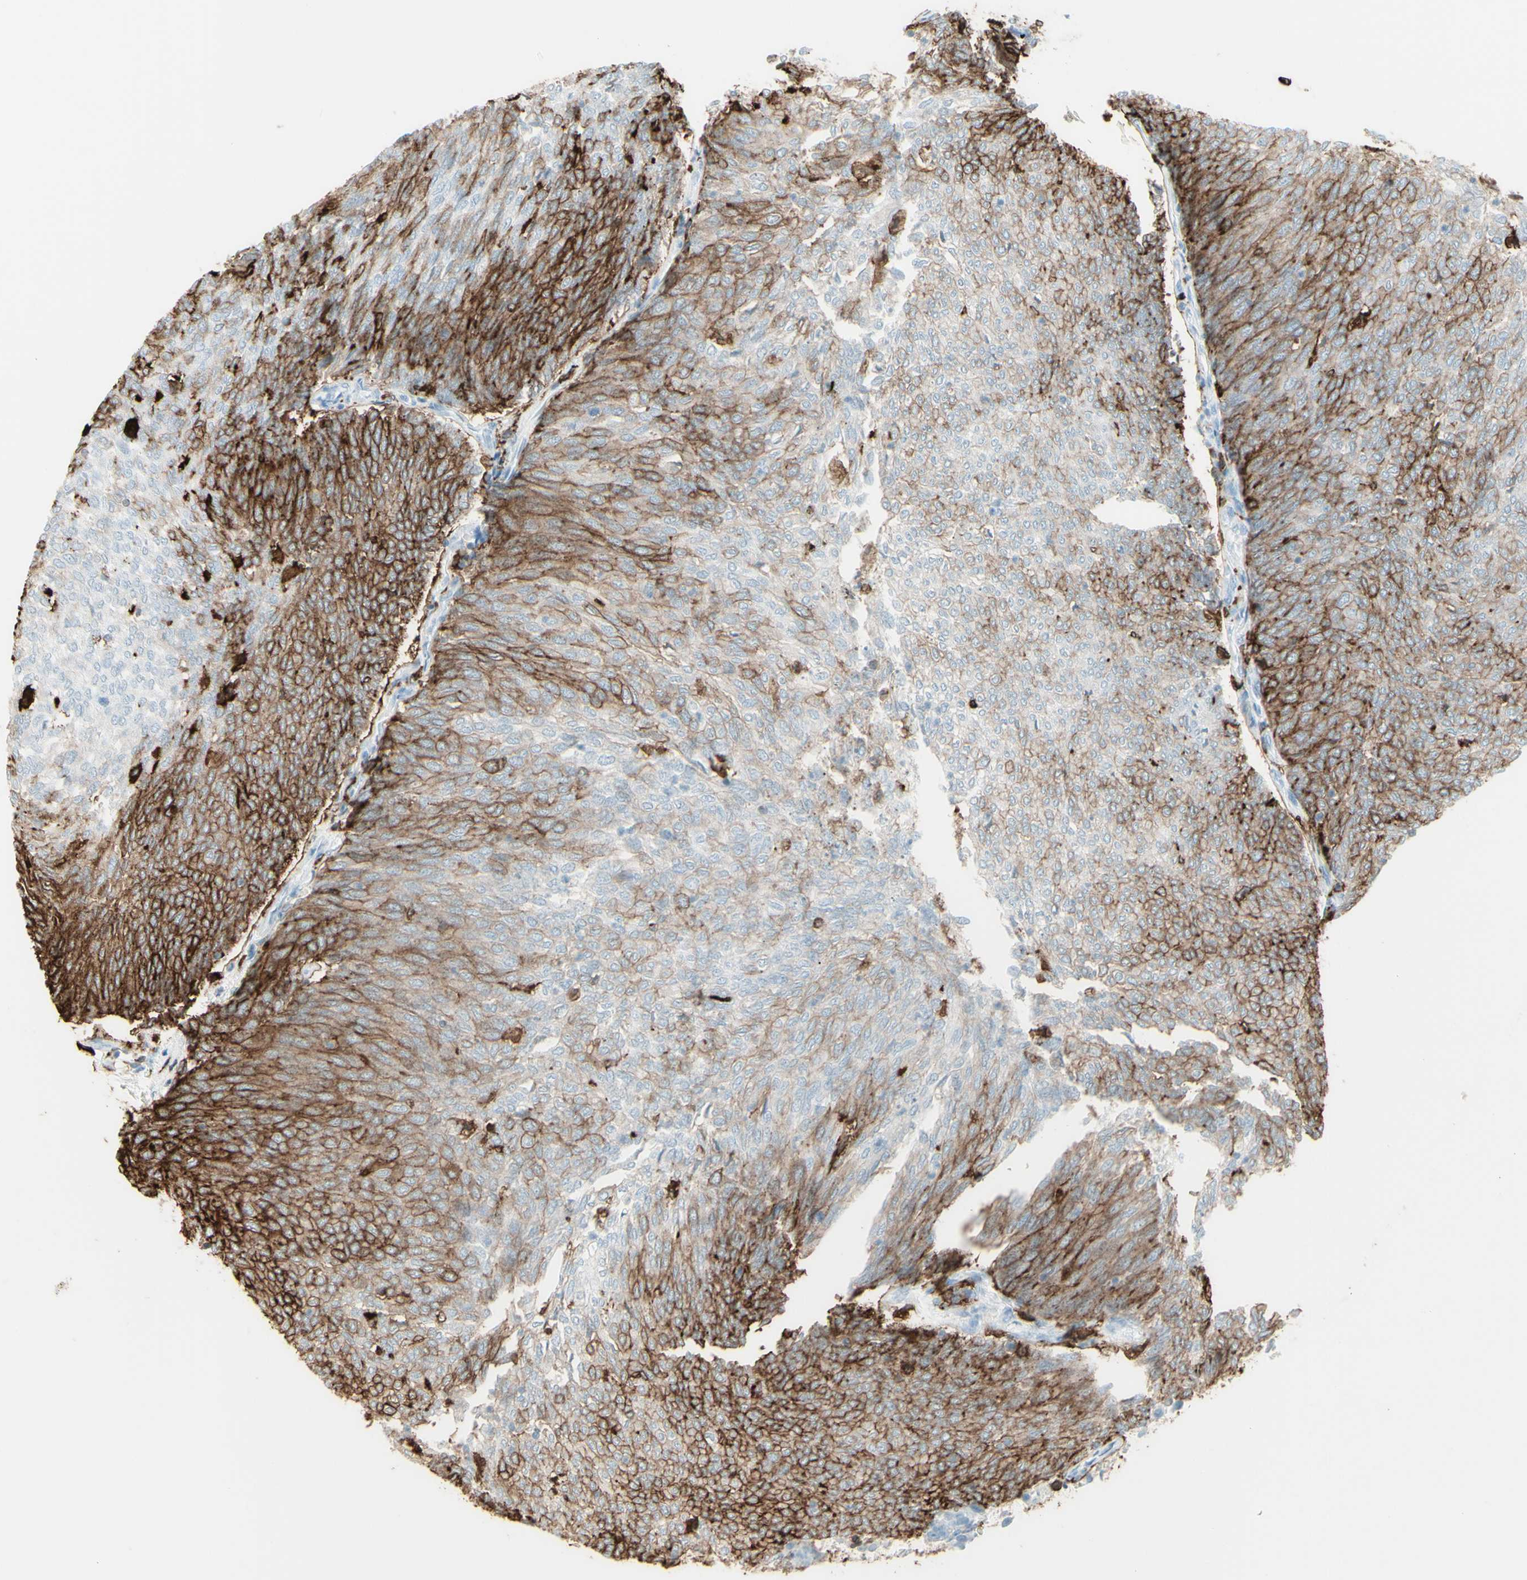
{"staining": {"intensity": "strong", "quantity": "25%-75%", "location": "cytoplasmic/membranous"}, "tissue": "urothelial cancer", "cell_type": "Tumor cells", "image_type": "cancer", "snomed": [{"axis": "morphology", "description": "Urothelial carcinoma, Low grade"}, {"axis": "topography", "description": "Urinary bladder"}], "caption": "A high amount of strong cytoplasmic/membranous expression is appreciated in about 25%-75% of tumor cells in low-grade urothelial carcinoma tissue.", "gene": "HLA-DPB1", "patient": {"sex": "female", "age": 79}}